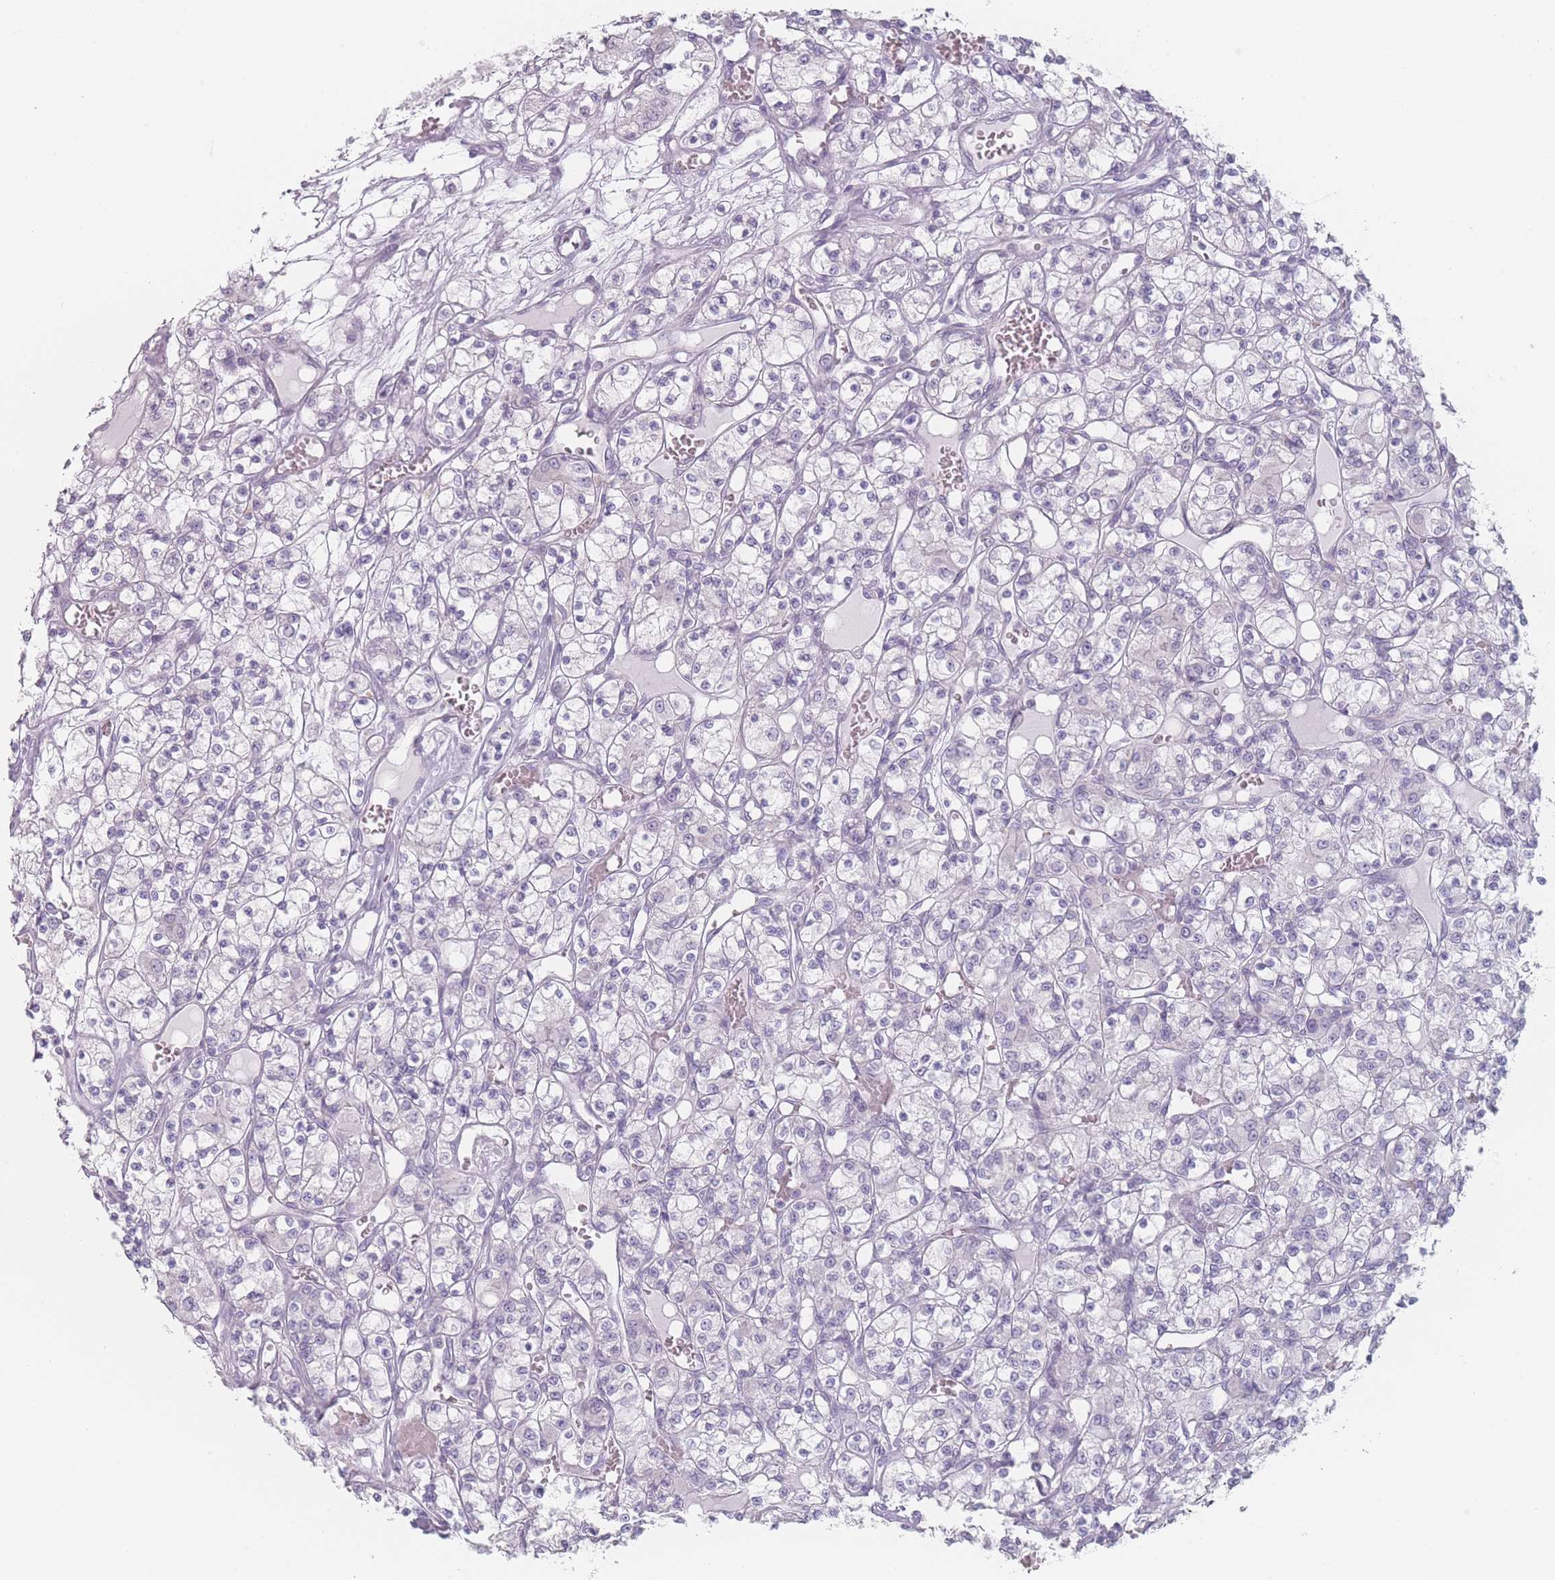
{"staining": {"intensity": "negative", "quantity": "none", "location": "none"}, "tissue": "renal cancer", "cell_type": "Tumor cells", "image_type": "cancer", "snomed": [{"axis": "morphology", "description": "Adenocarcinoma, NOS"}, {"axis": "topography", "description": "Kidney"}], "caption": "Immunohistochemistry (IHC) histopathology image of neoplastic tissue: human renal cancer (adenocarcinoma) stained with DAB demonstrates no significant protein staining in tumor cells.", "gene": "RNF4", "patient": {"sex": "female", "age": 59}}